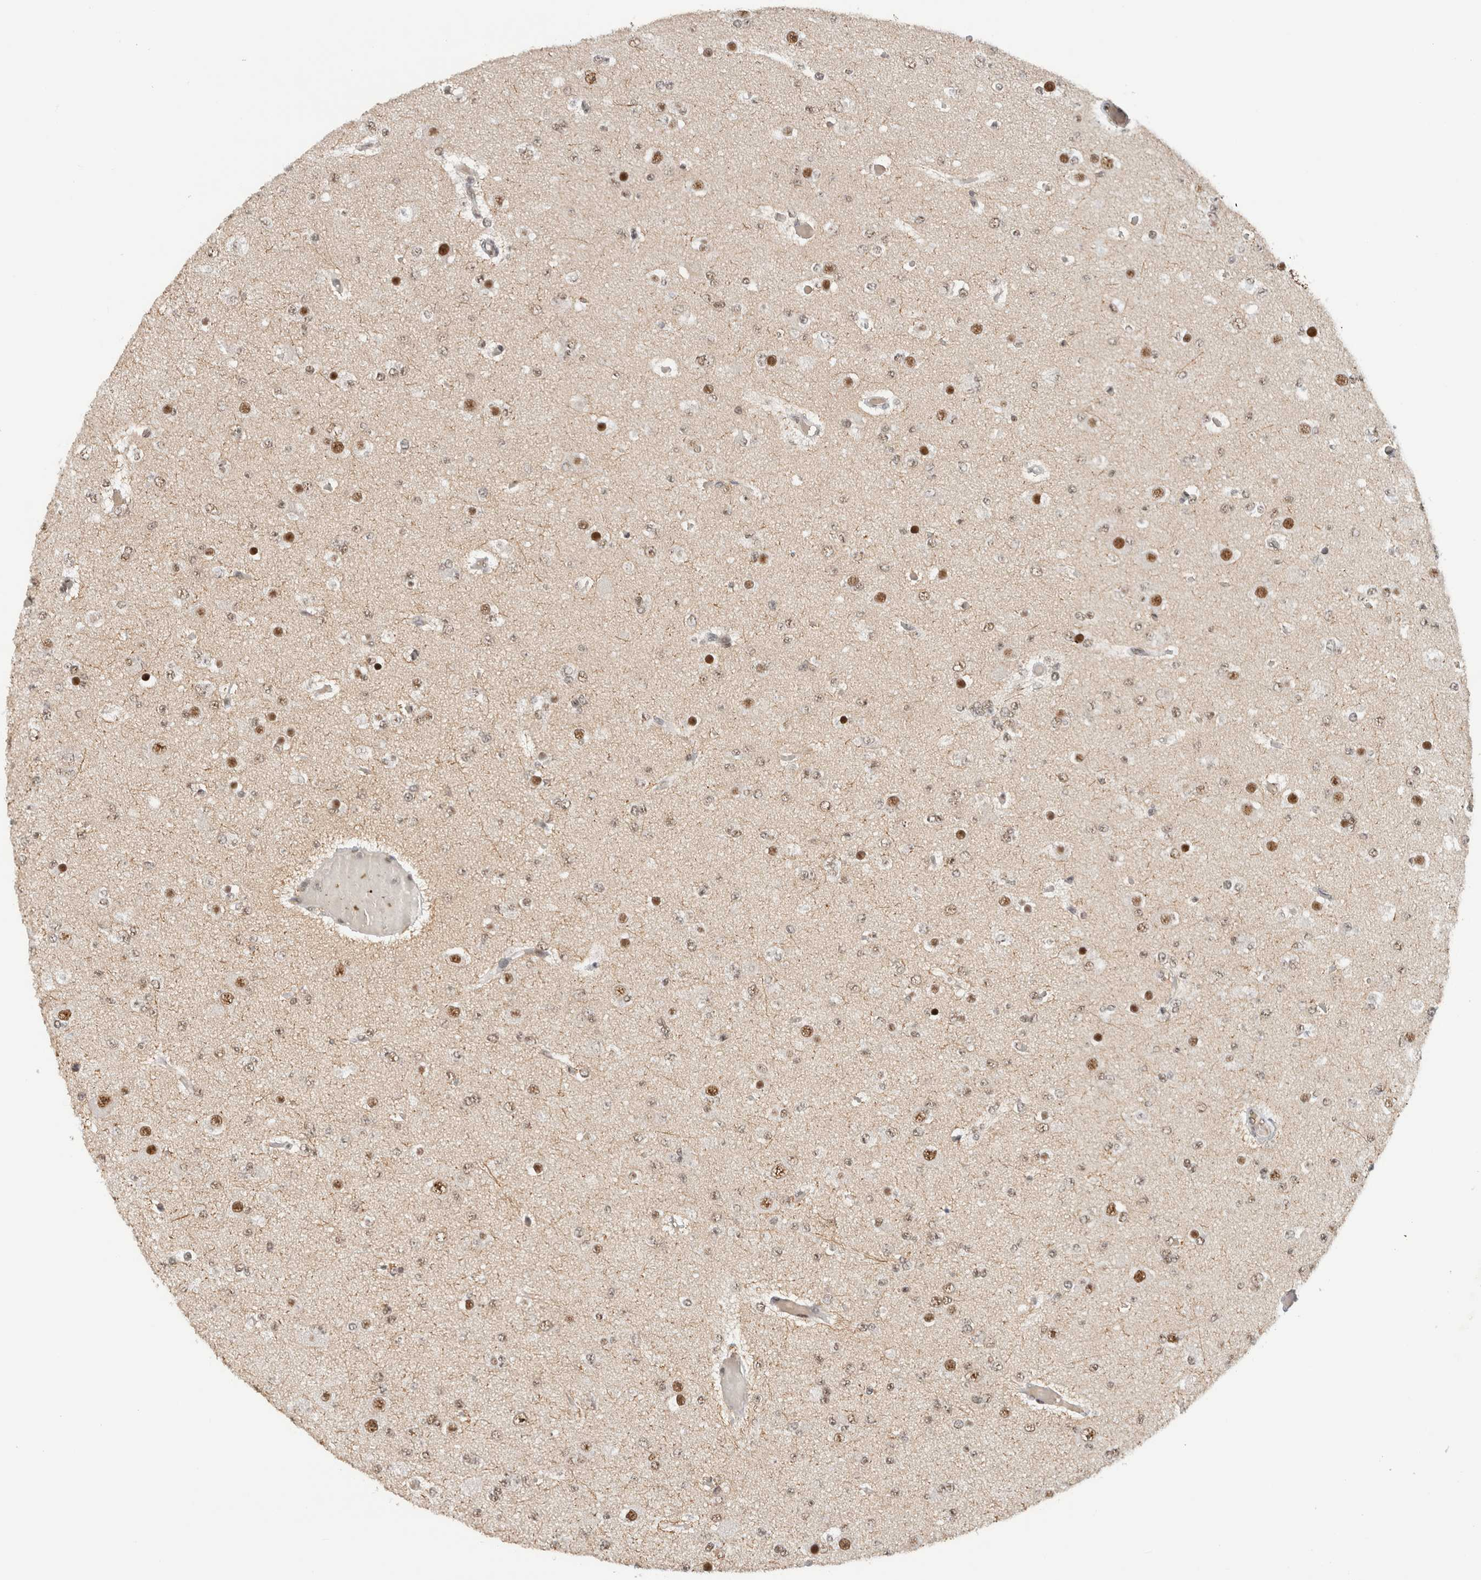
{"staining": {"intensity": "moderate", "quantity": "25%-75%", "location": "nuclear"}, "tissue": "glioma", "cell_type": "Tumor cells", "image_type": "cancer", "snomed": [{"axis": "morphology", "description": "Glioma, malignant, Low grade"}, {"axis": "topography", "description": "Brain"}], "caption": "Immunohistochemistry histopathology image of neoplastic tissue: glioma stained using immunohistochemistry displays medium levels of moderate protein expression localized specifically in the nuclear of tumor cells, appearing as a nuclear brown color.", "gene": "NCAPG2", "patient": {"sex": "female", "age": 22}}